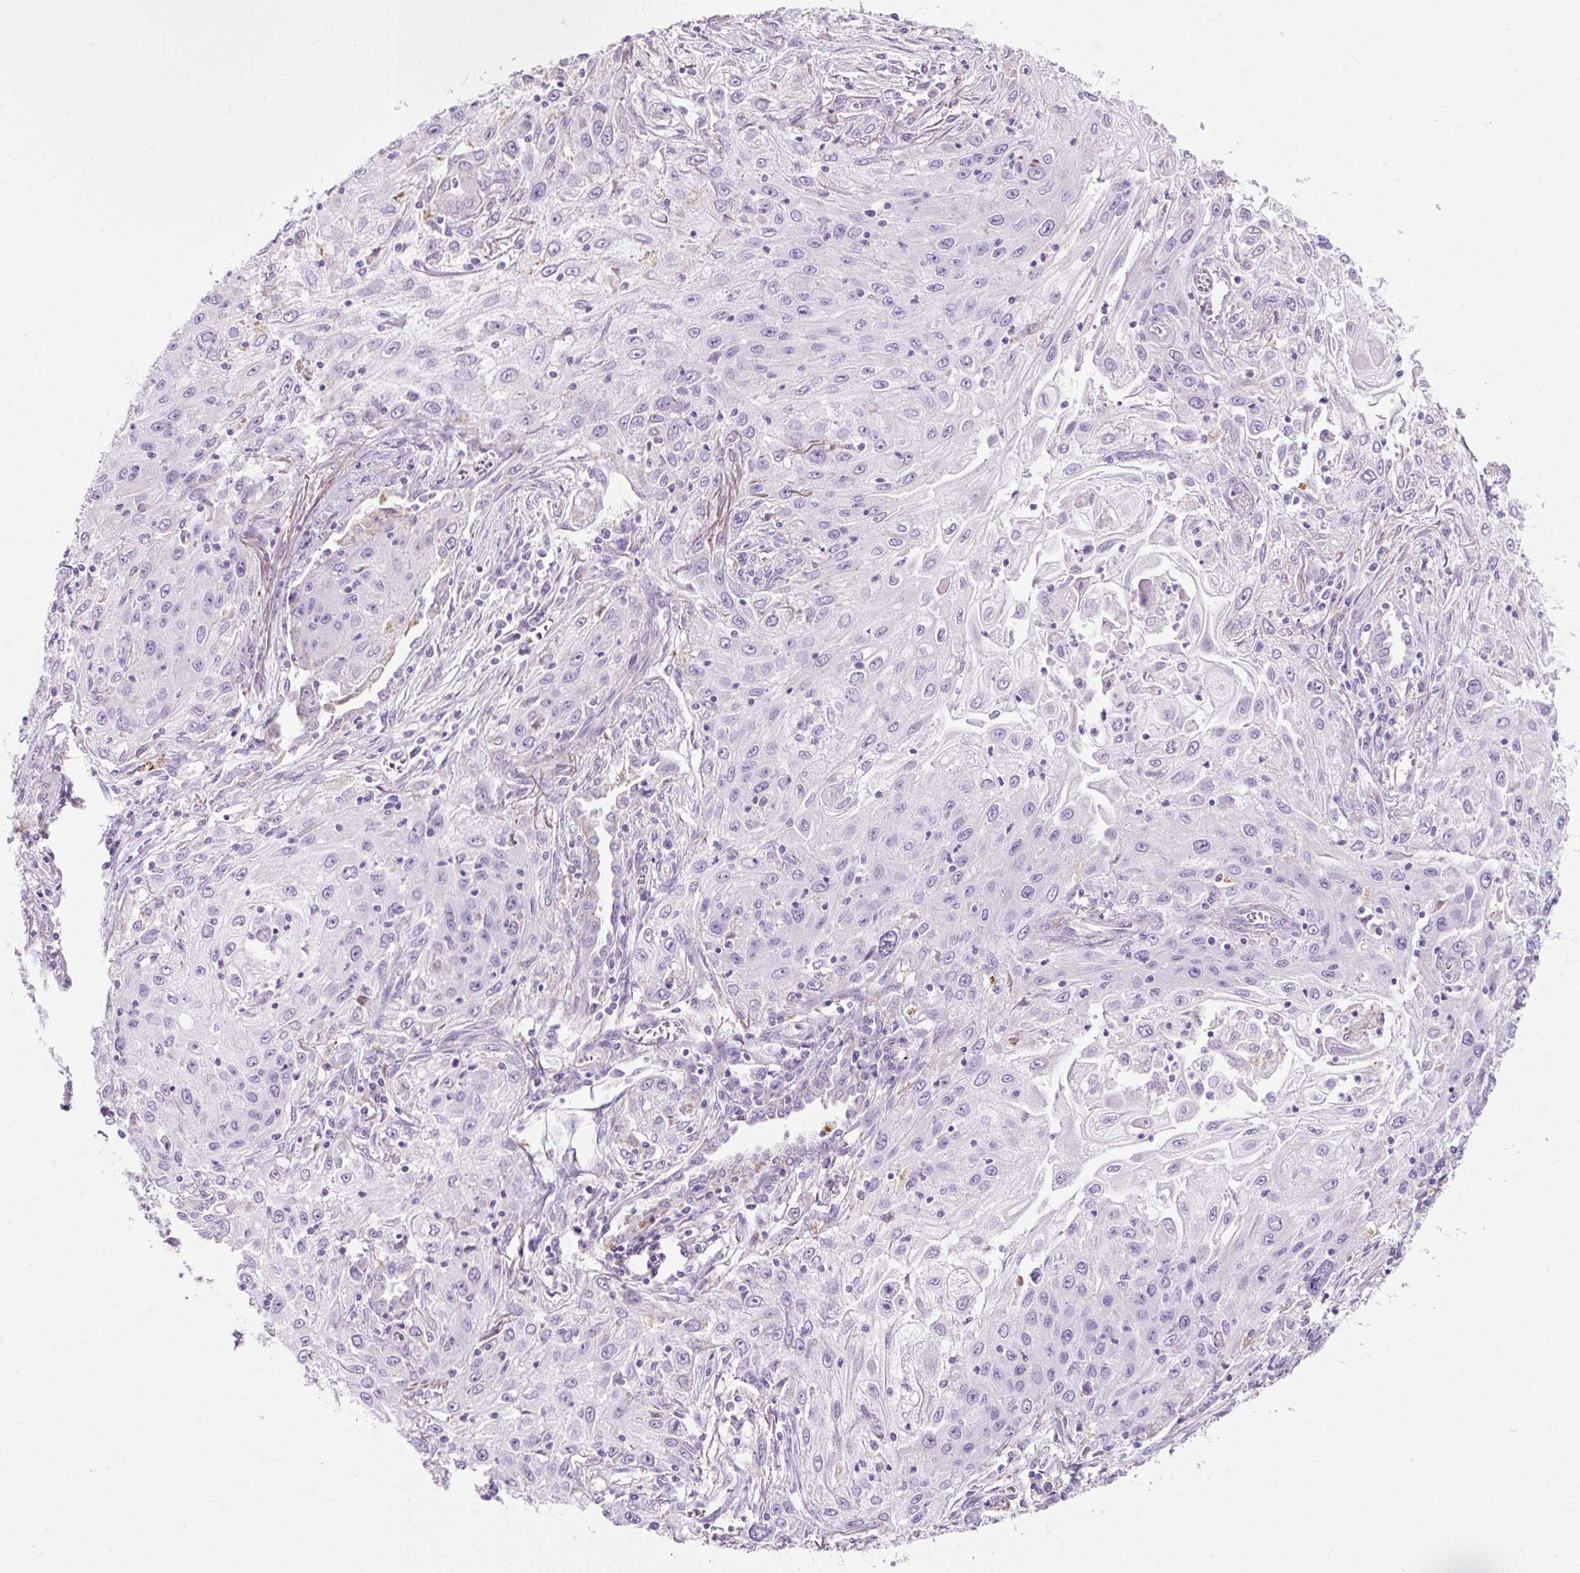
{"staining": {"intensity": "negative", "quantity": "none", "location": "none"}, "tissue": "lung cancer", "cell_type": "Tumor cells", "image_type": "cancer", "snomed": [{"axis": "morphology", "description": "Squamous cell carcinoma, NOS"}, {"axis": "topography", "description": "Lung"}], "caption": "There is no significant staining in tumor cells of lung cancer. (DAB (3,3'-diaminobenzidine) IHC, high magnification).", "gene": "CLDN25", "patient": {"sex": "female", "age": 69}}